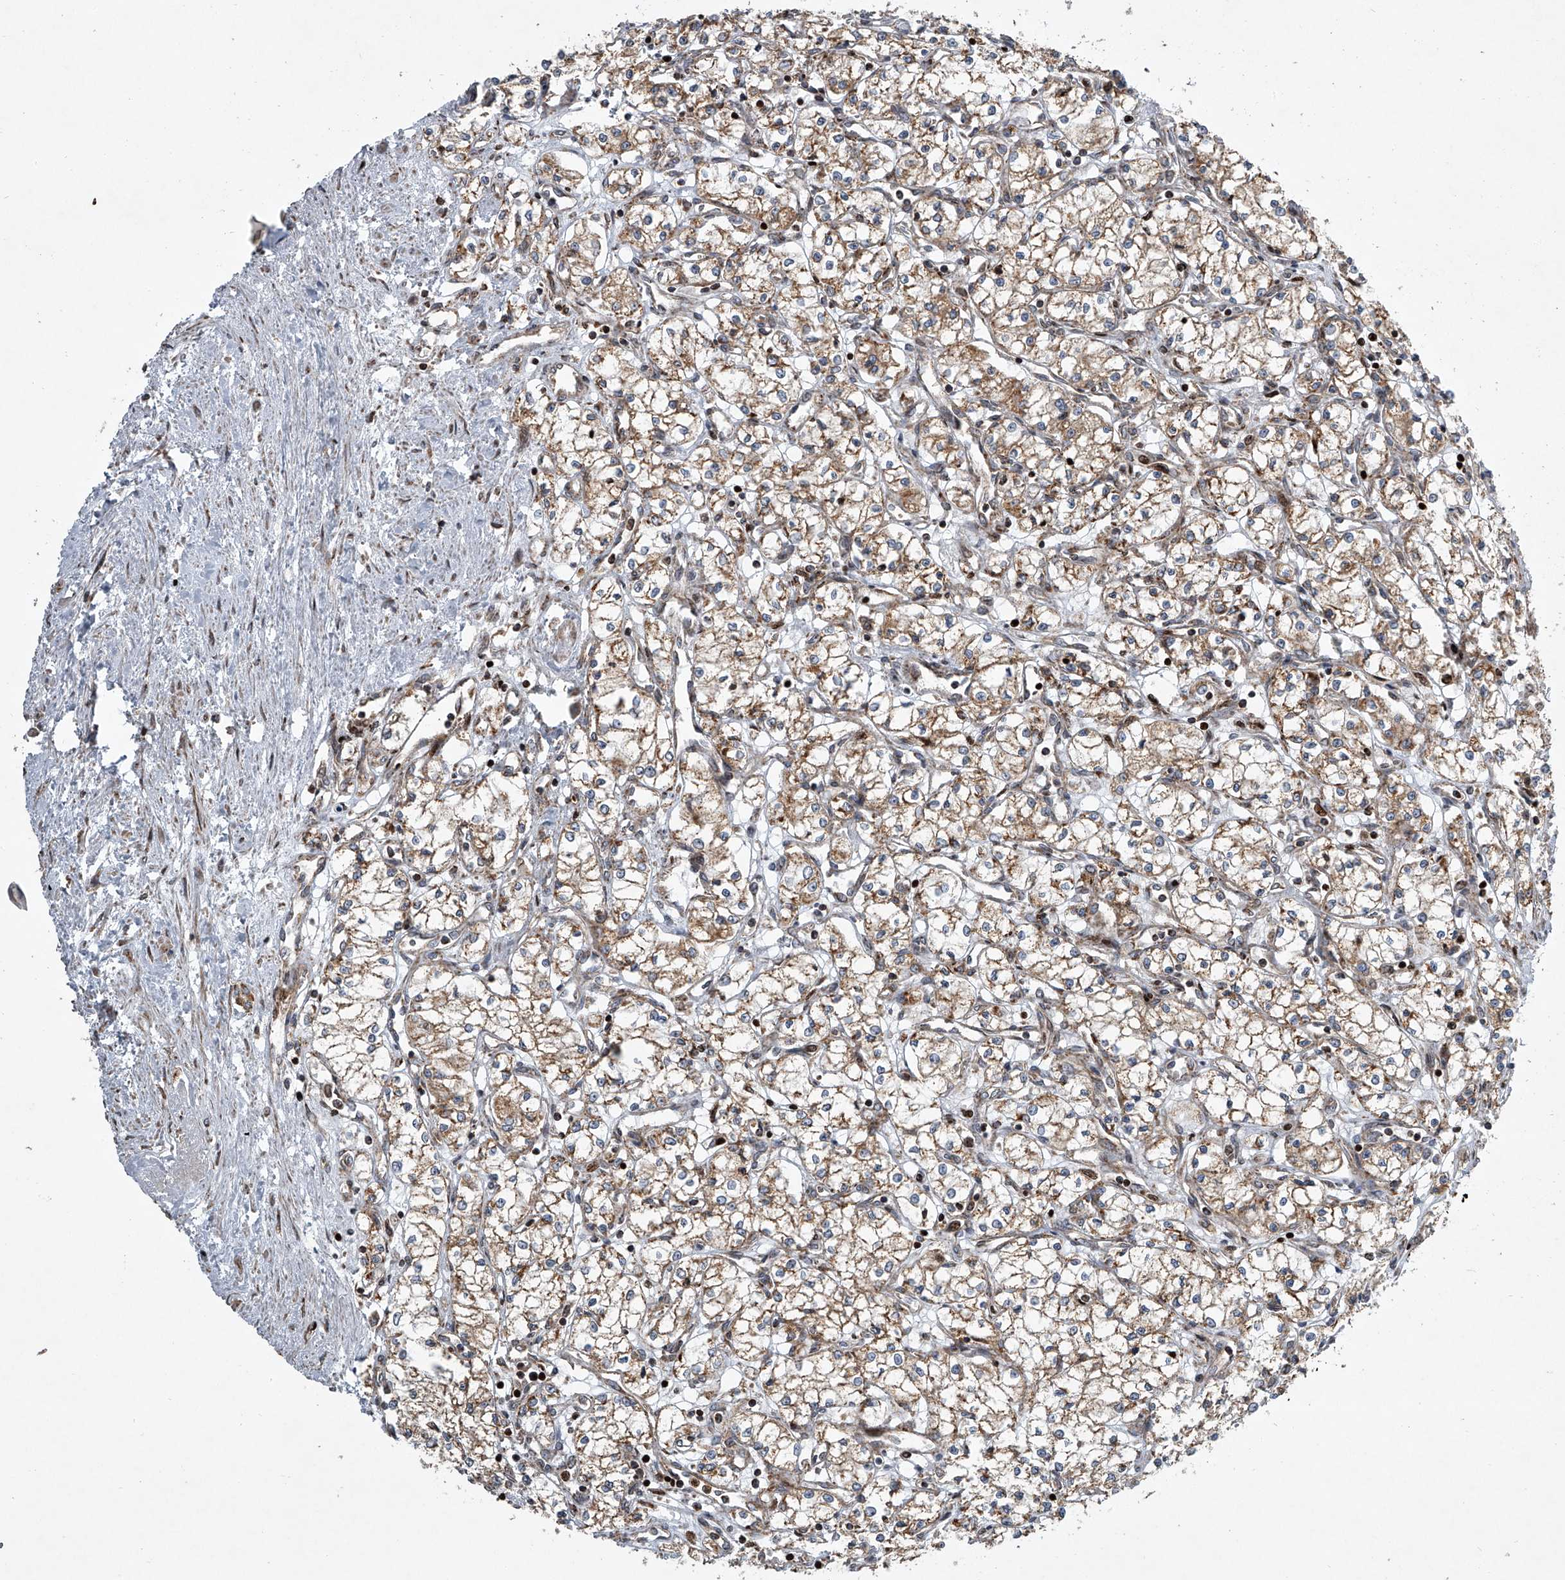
{"staining": {"intensity": "moderate", "quantity": ">75%", "location": "cytoplasmic/membranous"}, "tissue": "renal cancer", "cell_type": "Tumor cells", "image_type": "cancer", "snomed": [{"axis": "morphology", "description": "Adenocarcinoma, NOS"}, {"axis": "topography", "description": "Kidney"}], "caption": "The immunohistochemical stain shows moderate cytoplasmic/membranous staining in tumor cells of adenocarcinoma (renal) tissue.", "gene": "STRADA", "patient": {"sex": "male", "age": 59}}